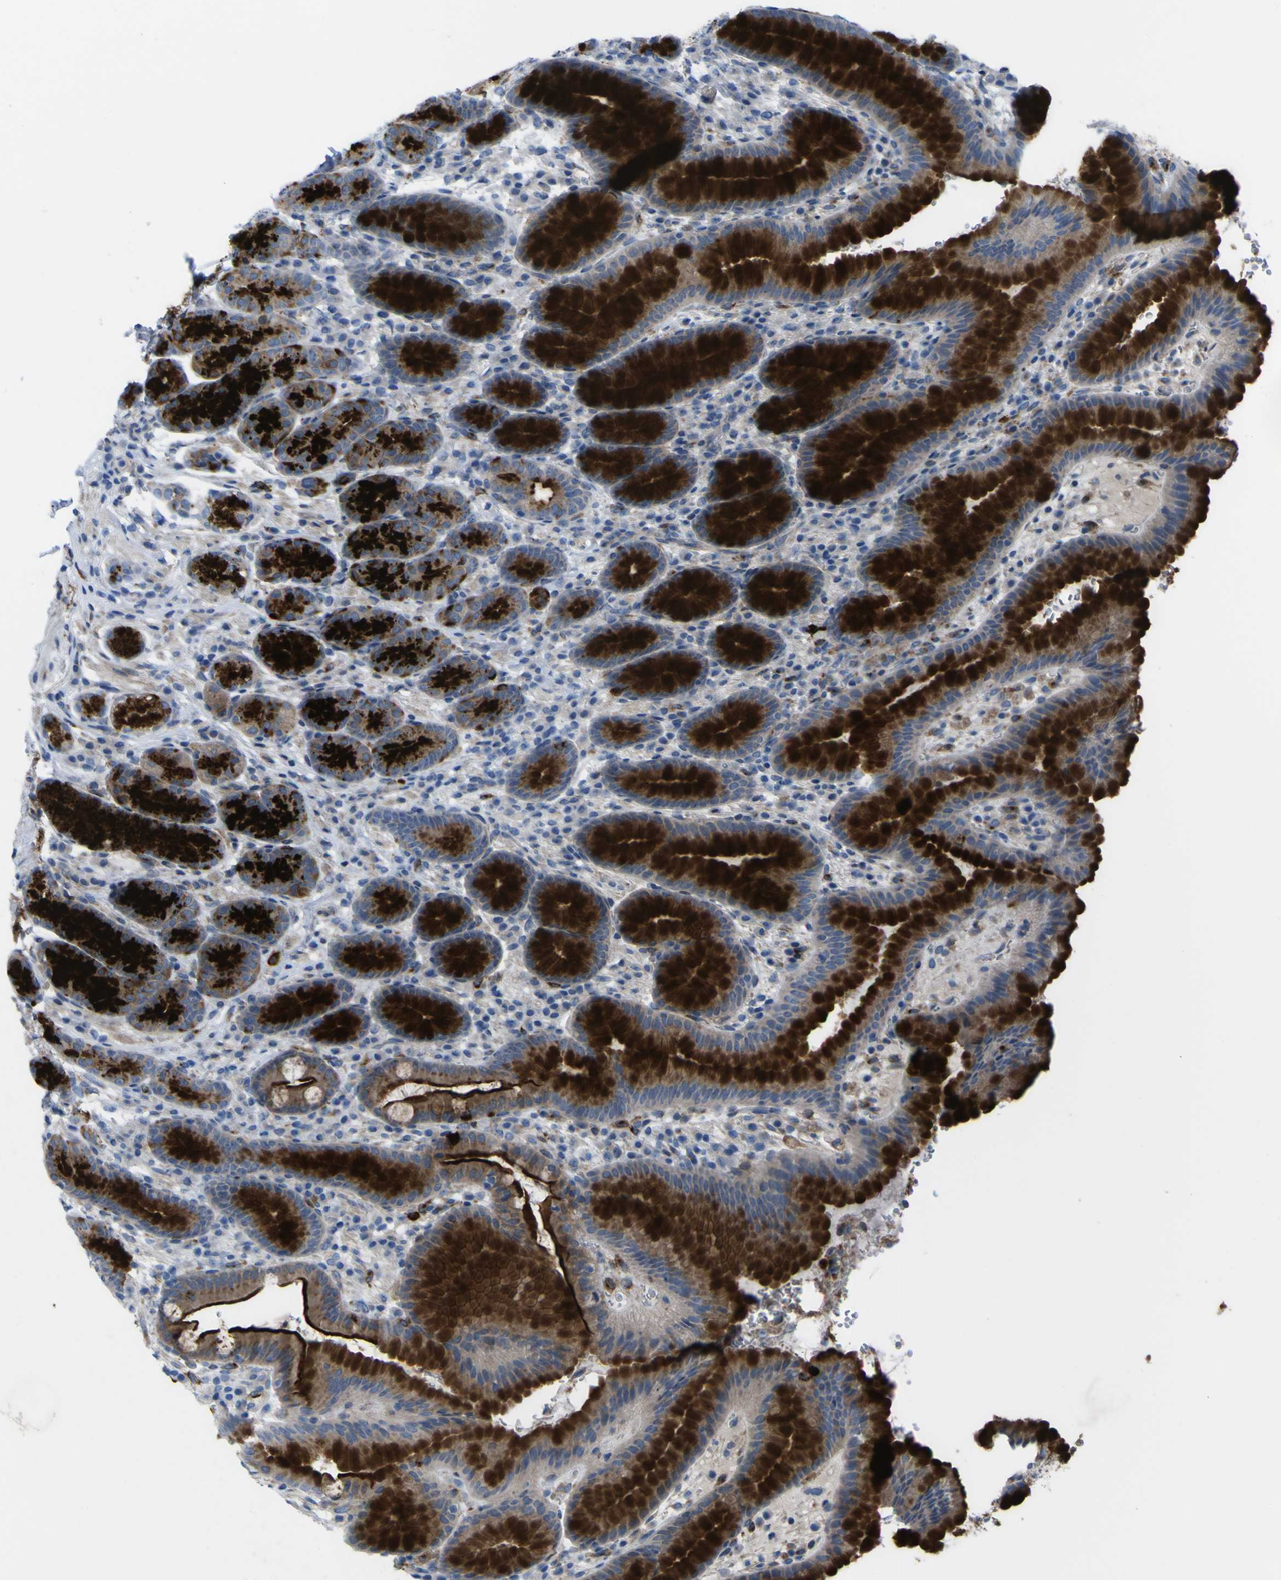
{"staining": {"intensity": "strong", "quantity": "25%-75%", "location": "cytoplasmic/membranous"}, "tissue": "stomach", "cell_type": "Glandular cells", "image_type": "normal", "snomed": [{"axis": "morphology", "description": "Normal tissue, NOS"}, {"axis": "topography", "description": "Stomach, lower"}], "caption": "Immunohistochemistry (IHC) staining of normal stomach, which reveals high levels of strong cytoplasmic/membranous positivity in about 25%-75% of glandular cells indicating strong cytoplasmic/membranous protein staining. The staining was performed using DAB (brown) for protein detection and nuclei were counterstained in hematoxylin (blue).", "gene": "CST3", "patient": {"sex": "male", "age": 52}}